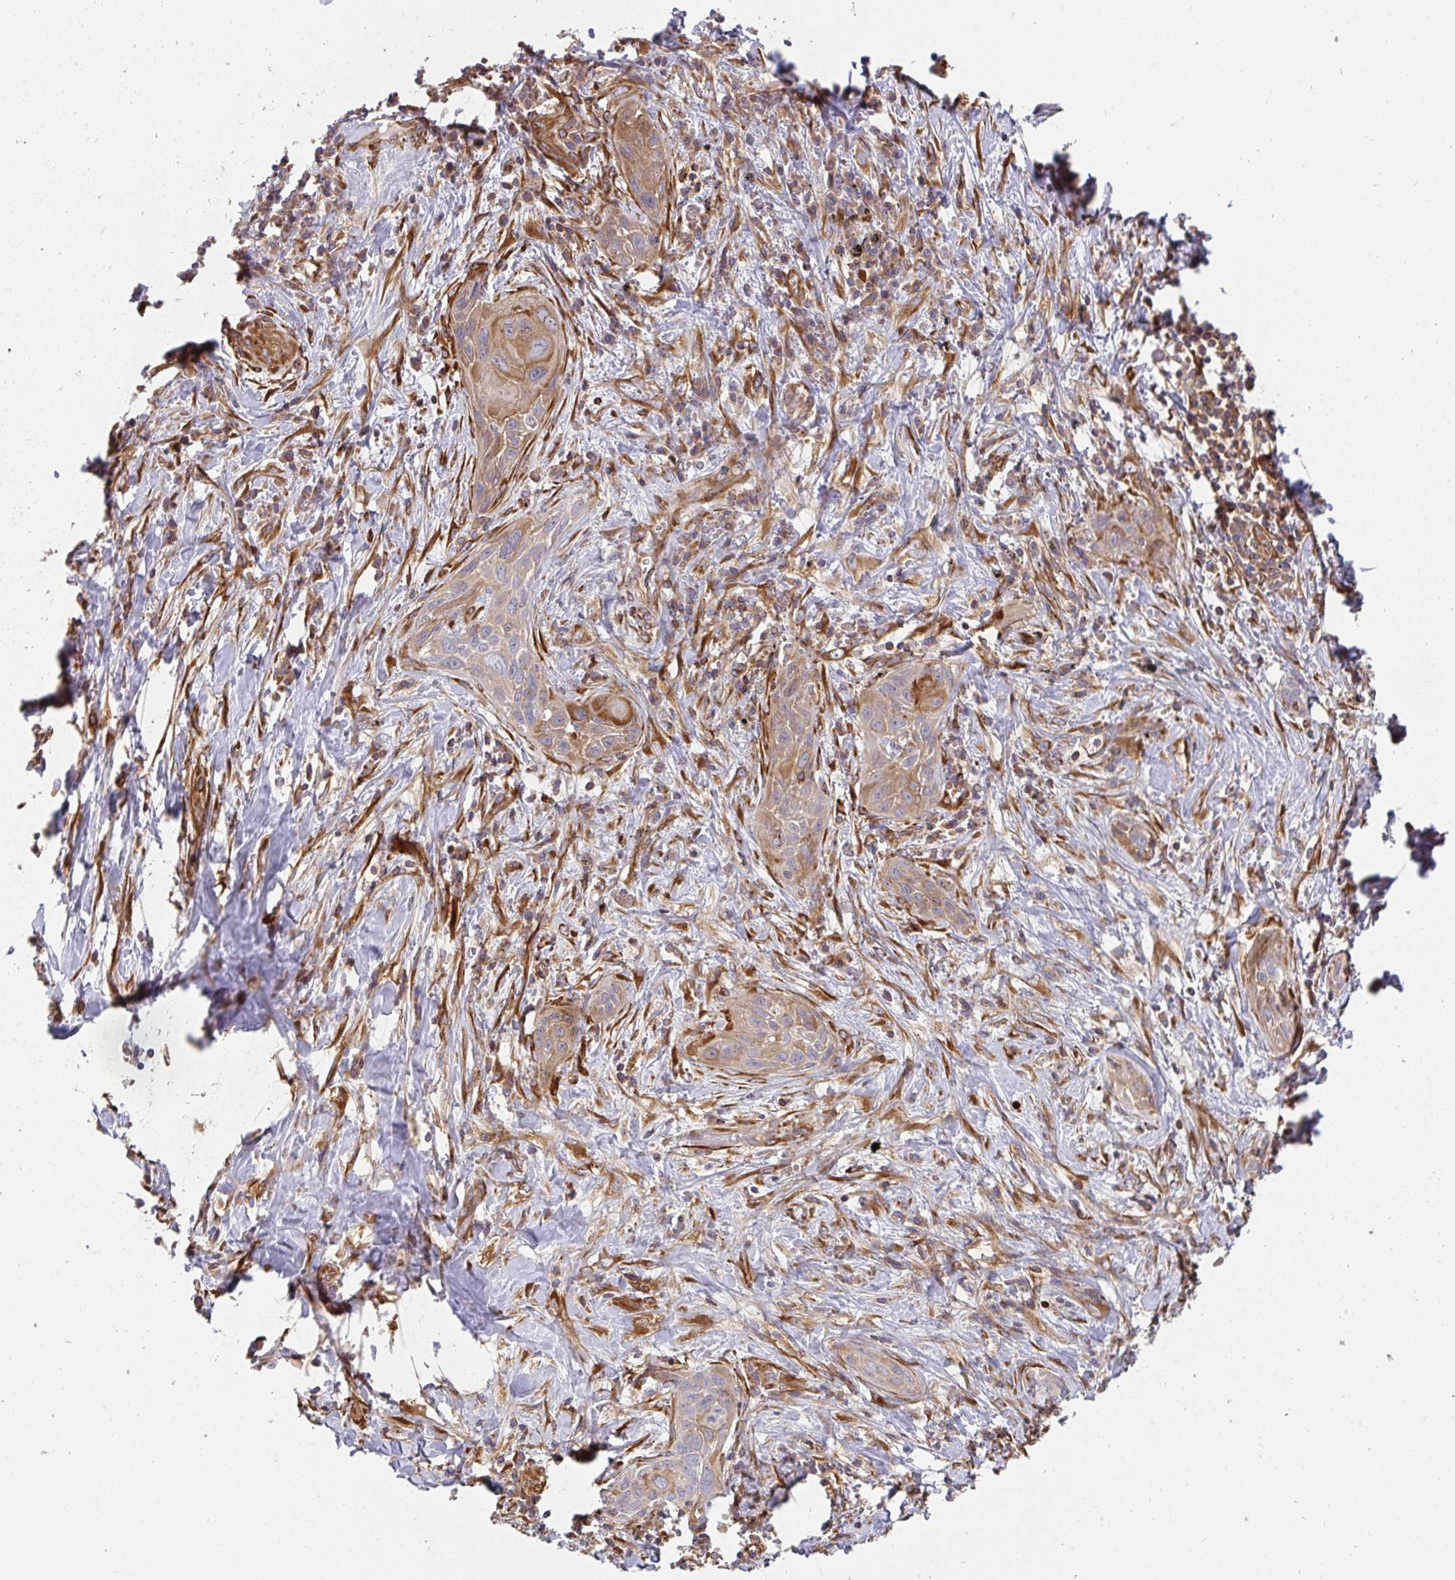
{"staining": {"intensity": "moderate", "quantity": ">75%", "location": "cytoplasmic/membranous"}, "tissue": "lung cancer", "cell_type": "Tumor cells", "image_type": "cancer", "snomed": [{"axis": "morphology", "description": "Squamous cell carcinoma, NOS"}, {"axis": "topography", "description": "Lung"}], "caption": "Squamous cell carcinoma (lung) tissue exhibits moderate cytoplasmic/membranous expression in approximately >75% of tumor cells, visualized by immunohistochemistry.", "gene": "CSF3R", "patient": {"sex": "male", "age": 79}}